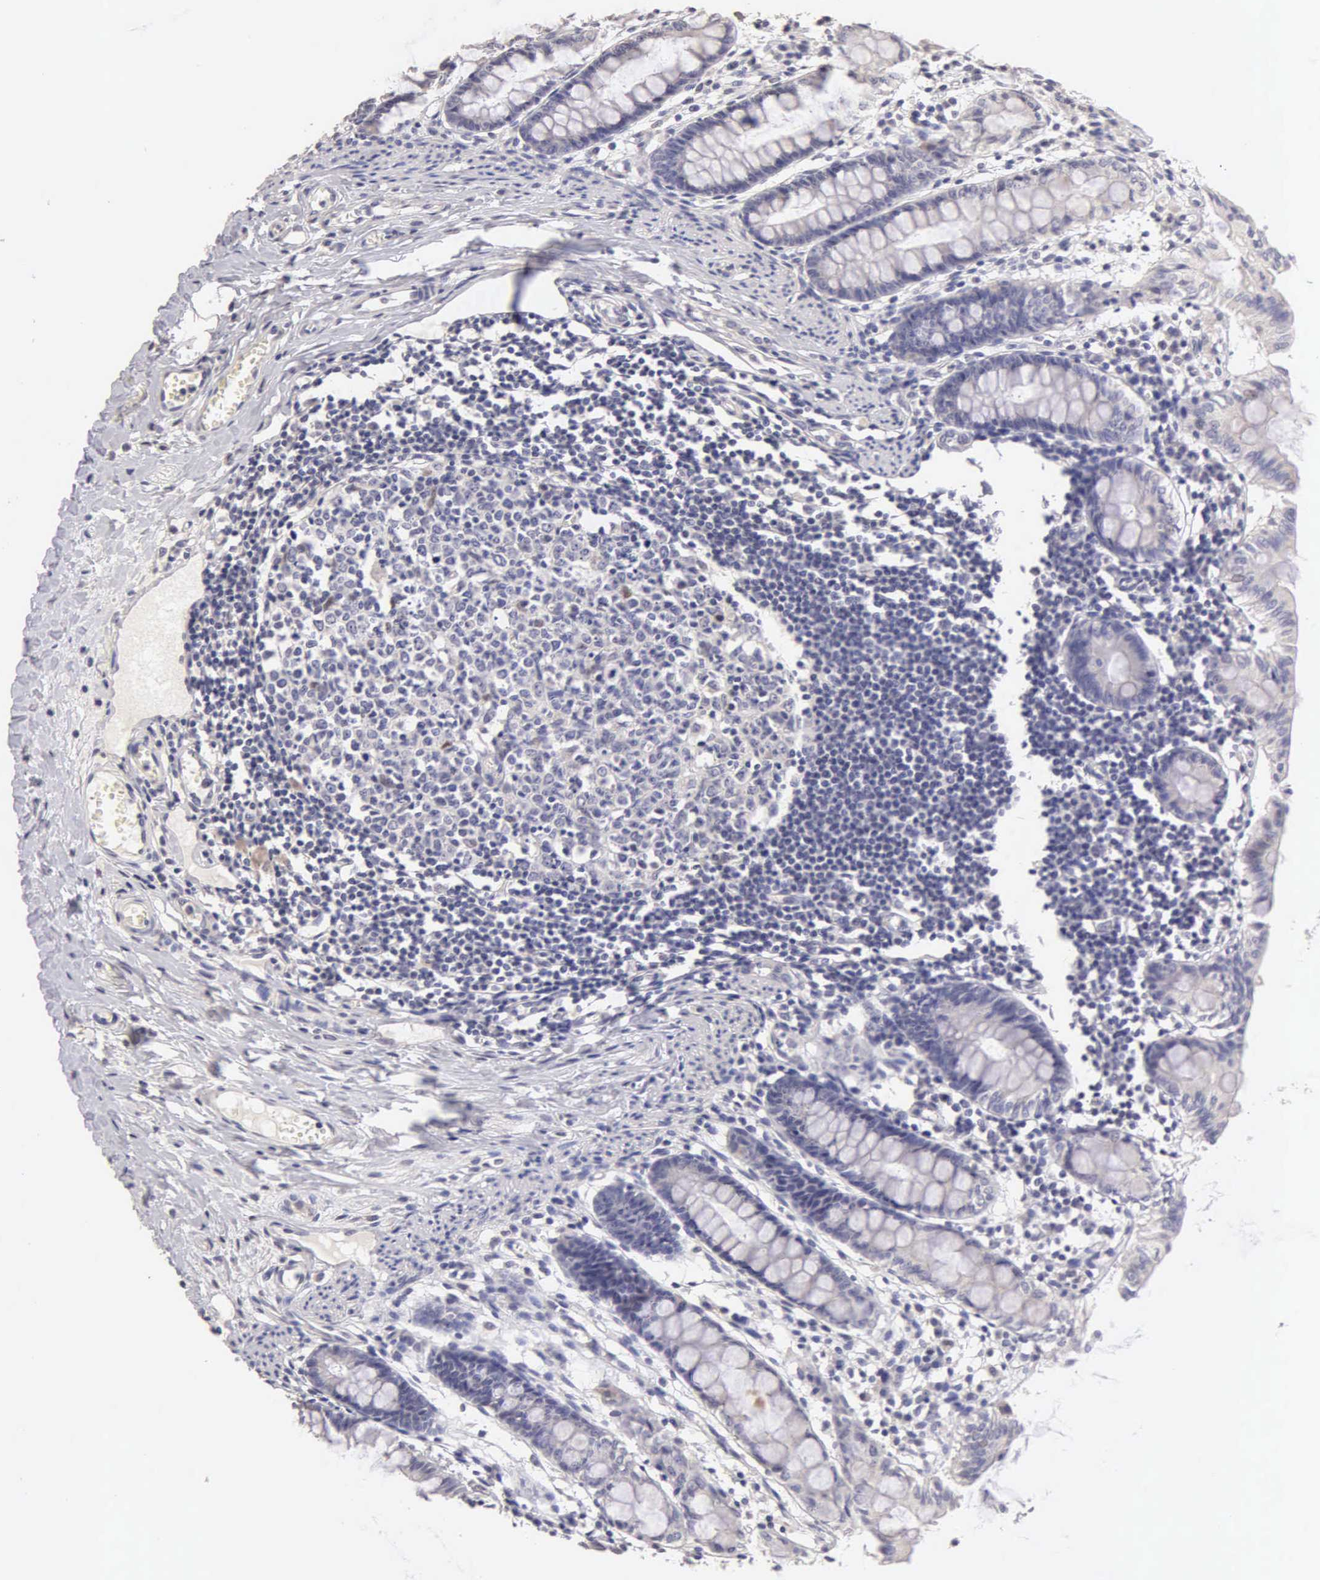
{"staining": {"intensity": "negative", "quantity": "none", "location": "none"}, "tissue": "colon", "cell_type": "Endothelial cells", "image_type": "normal", "snomed": [{"axis": "morphology", "description": "Normal tissue, NOS"}, {"axis": "topography", "description": "Colon"}], "caption": "Micrograph shows no significant protein expression in endothelial cells of unremarkable colon. Brightfield microscopy of immunohistochemistry stained with DAB (3,3'-diaminobenzidine) (brown) and hematoxylin (blue), captured at high magnification.", "gene": "ESR1", "patient": {"sex": "male", "age": 1}}